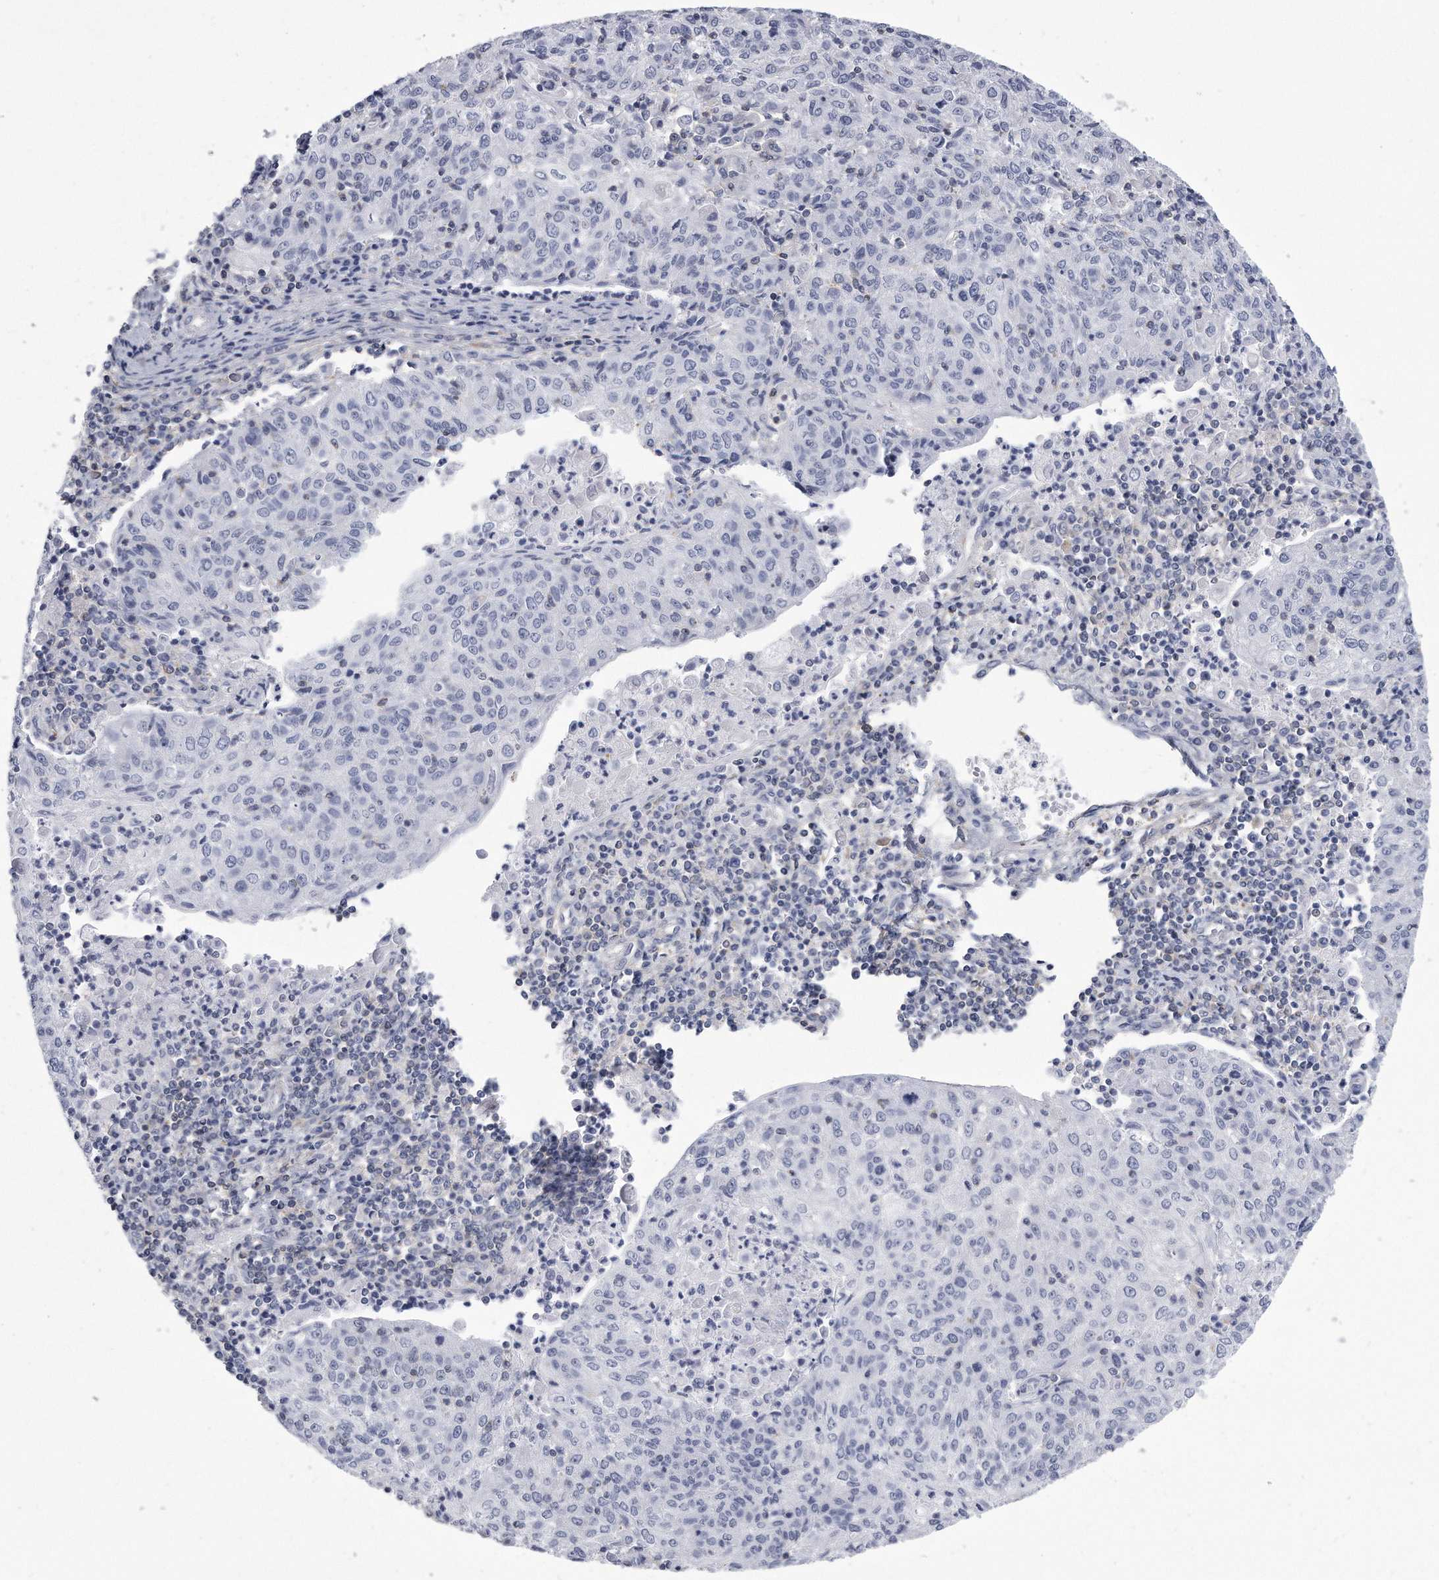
{"staining": {"intensity": "negative", "quantity": "none", "location": "none"}, "tissue": "cervical cancer", "cell_type": "Tumor cells", "image_type": "cancer", "snomed": [{"axis": "morphology", "description": "Squamous cell carcinoma, NOS"}, {"axis": "topography", "description": "Cervix"}], "caption": "A high-resolution image shows immunohistochemistry staining of squamous cell carcinoma (cervical), which reveals no significant expression in tumor cells.", "gene": "PYGB", "patient": {"sex": "female", "age": 48}}